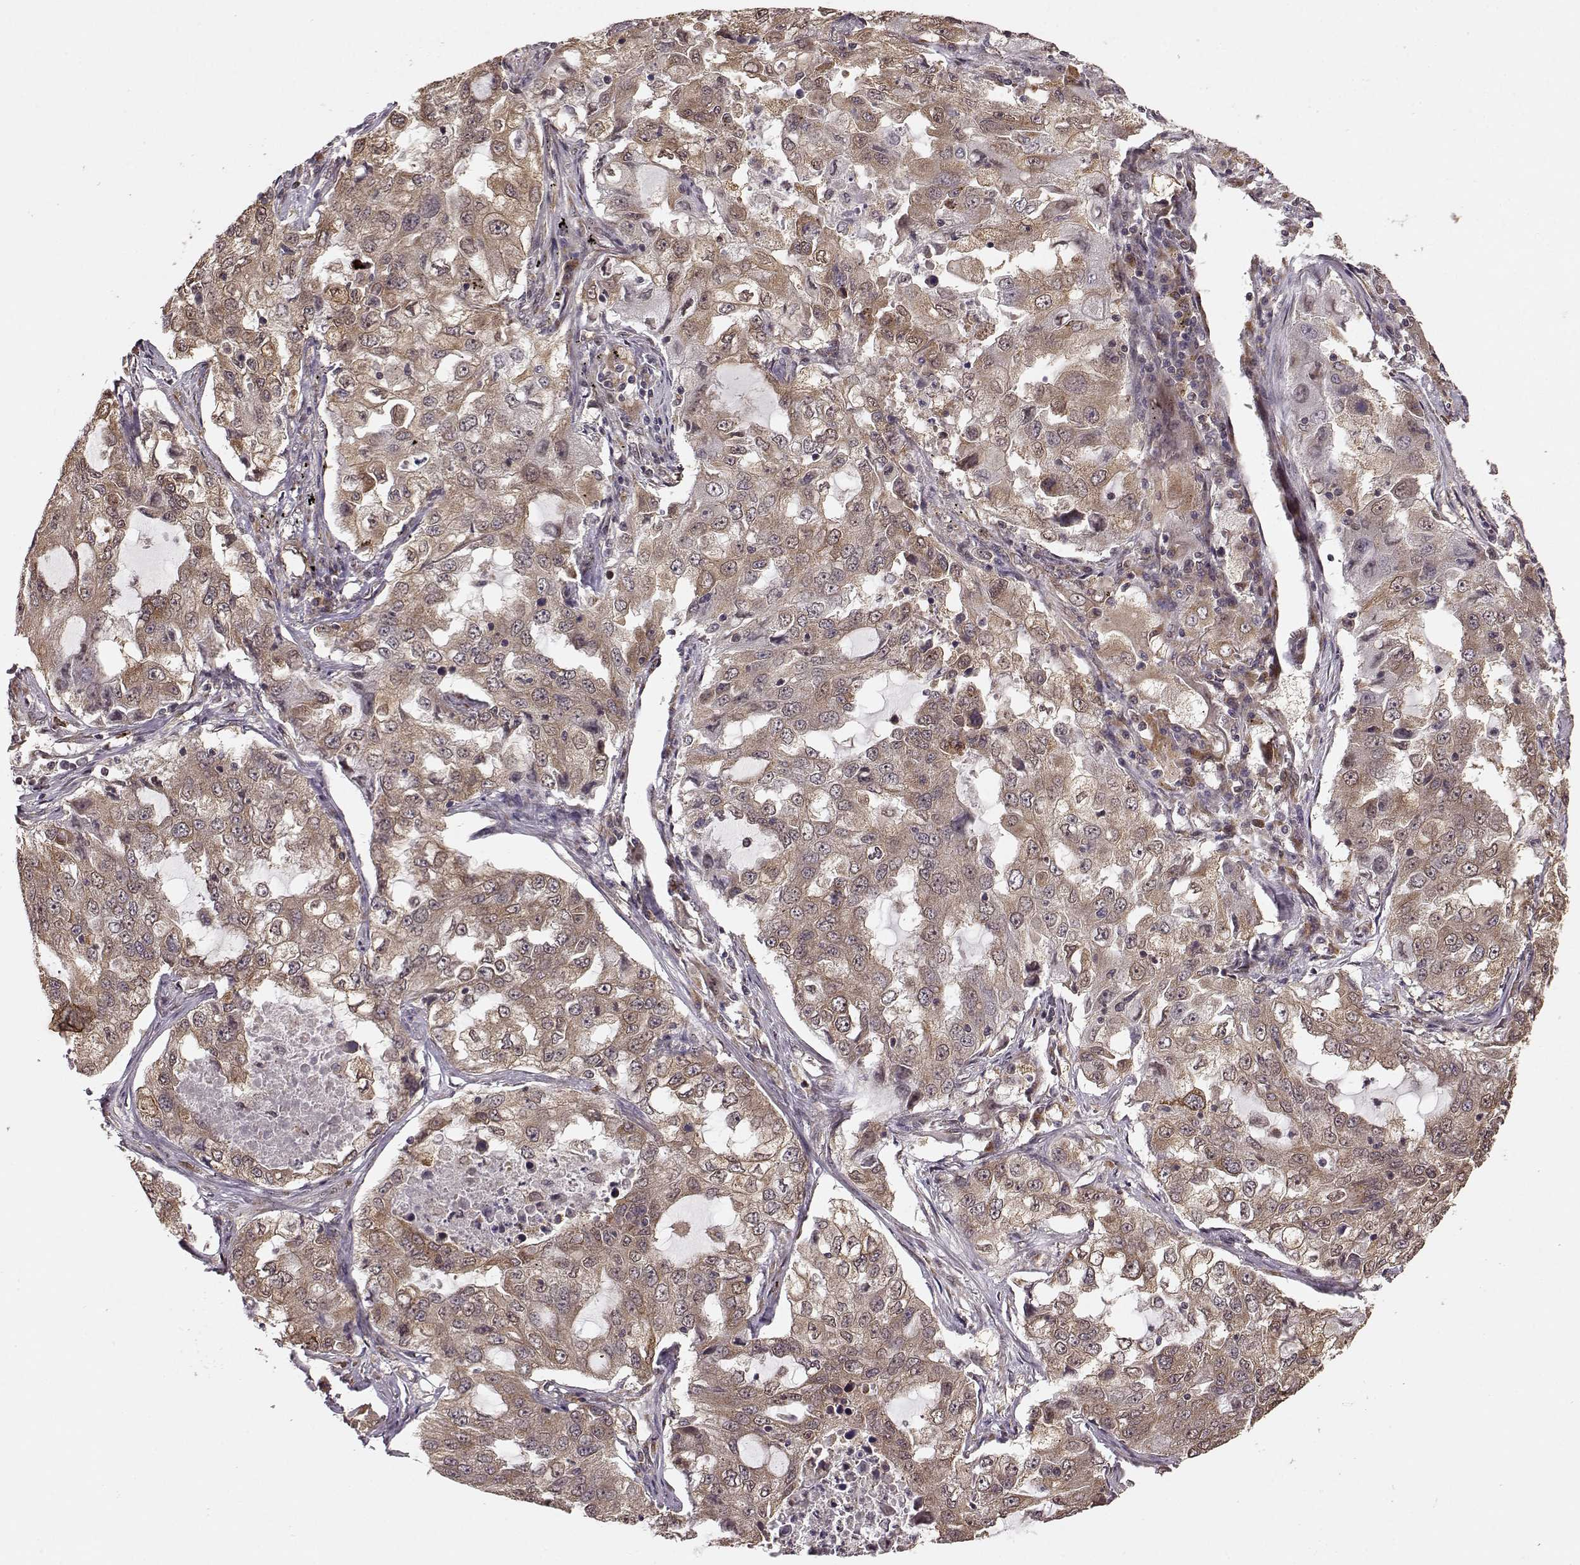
{"staining": {"intensity": "weak", "quantity": ">75%", "location": "cytoplasmic/membranous"}, "tissue": "lung cancer", "cell_type": "Tumor cells", "image_type": "cancer", "snomed": [{"axis": "morphology", "description": "Adenocarcinoma, NOS"}, {"axis": "topography", "description": "Lung"}], "caption": "There is low levels of weak cytoplasmic/membranous positivity in tumor cells of adenocarcinoma (lung), as demonstrated by immunohistochemical staining (brown color).", "gene": "YIPF5", "patient": {"sex": "female", "age": 61}}